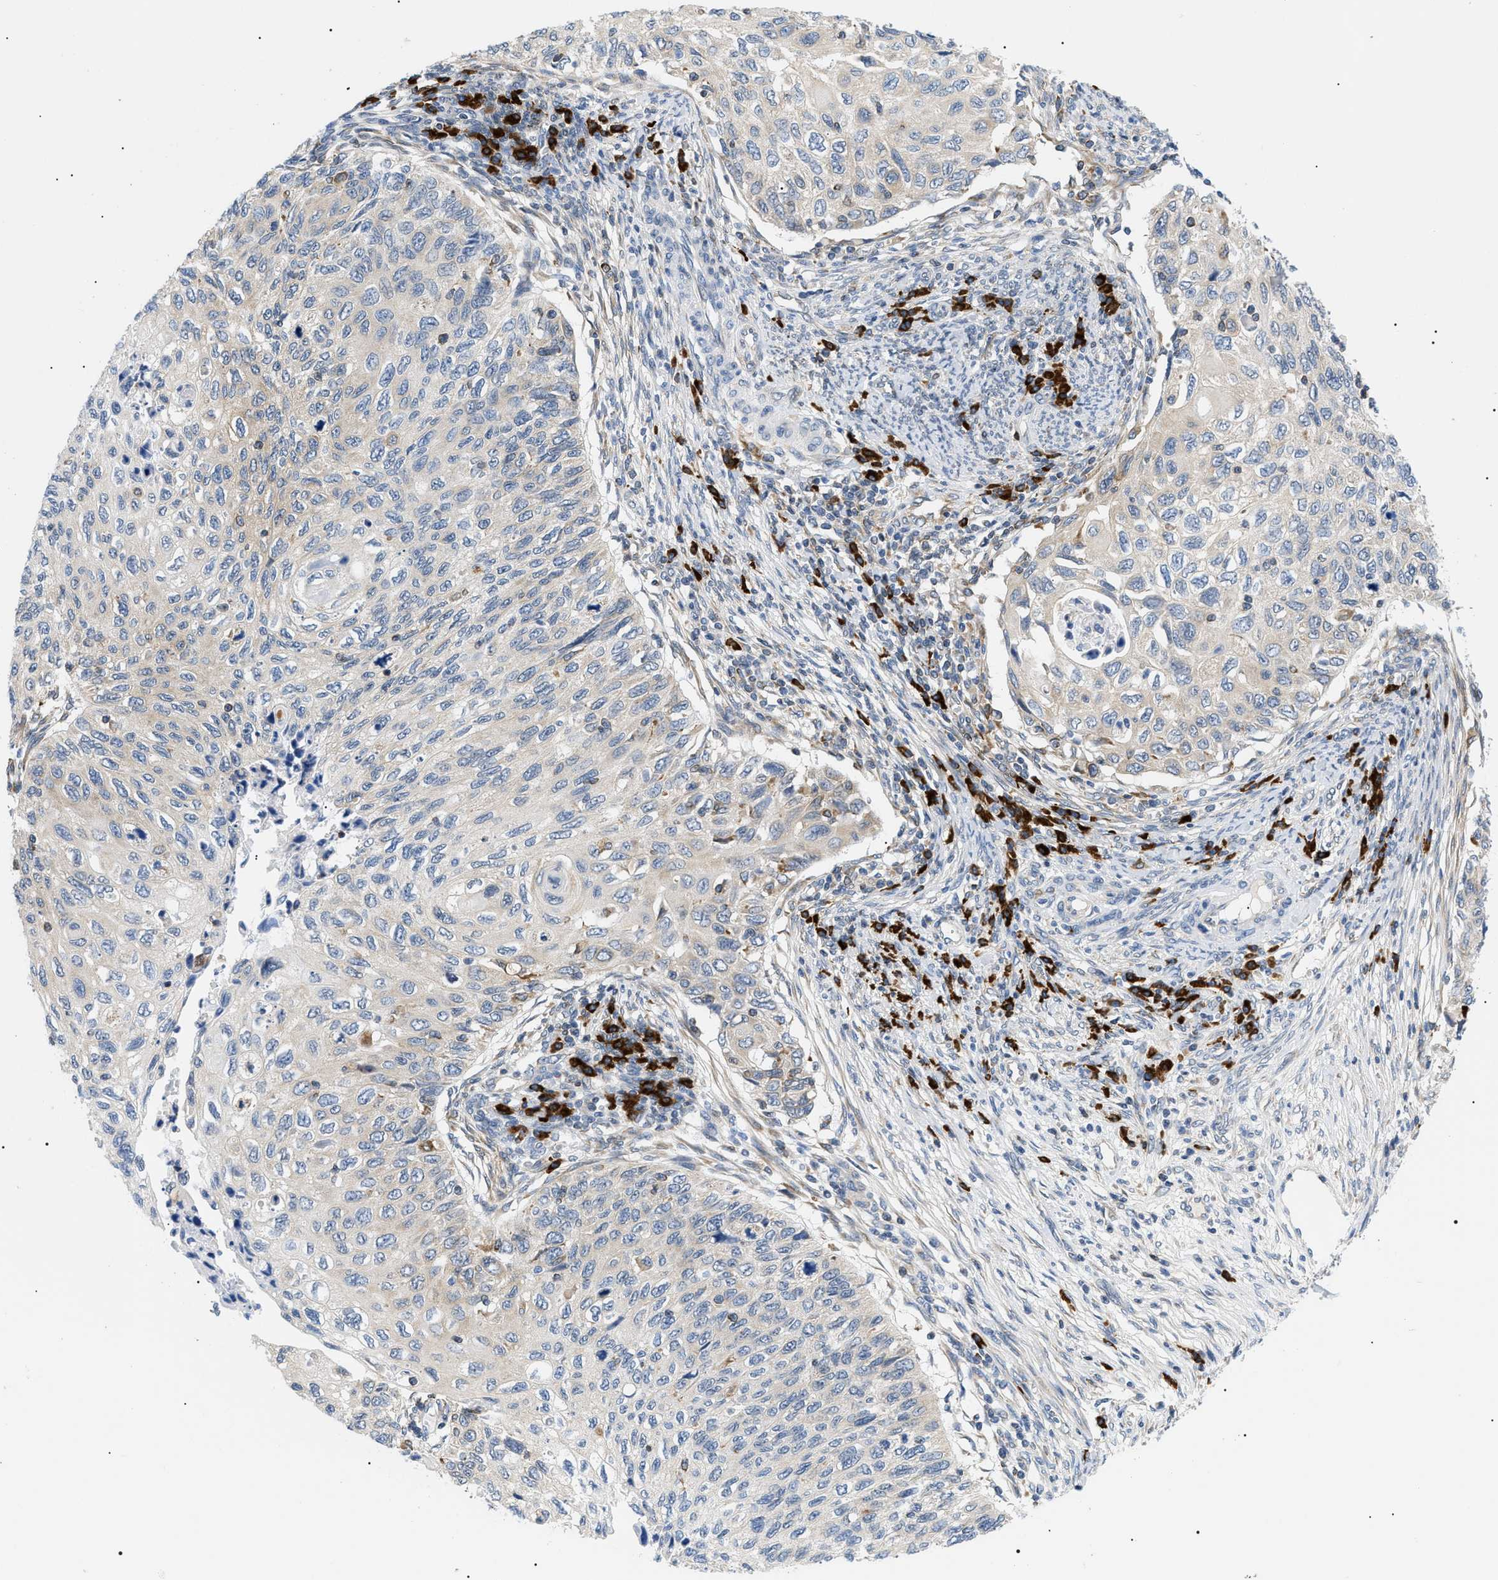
{"staining": {"intensity": "negative", "quantity": "none", "location": "none"}, "tissue": "cervical cancer", "cell_type": "Tumor cells", "image_type": "cancer", "snomed": [{"axis": "morphology", "description": "Squamous cell carcinoma, NOS"}, {"axis": "topography", "description": "Cervix"}], "caption": "A high-resolution micrograph shows immunohistochemistry staining of cervical squamous cell carcinoma, which shows no significant positivity in tumor cells.", "gene": "DERL1", "patient": {"sex": "female", "age": 70}}